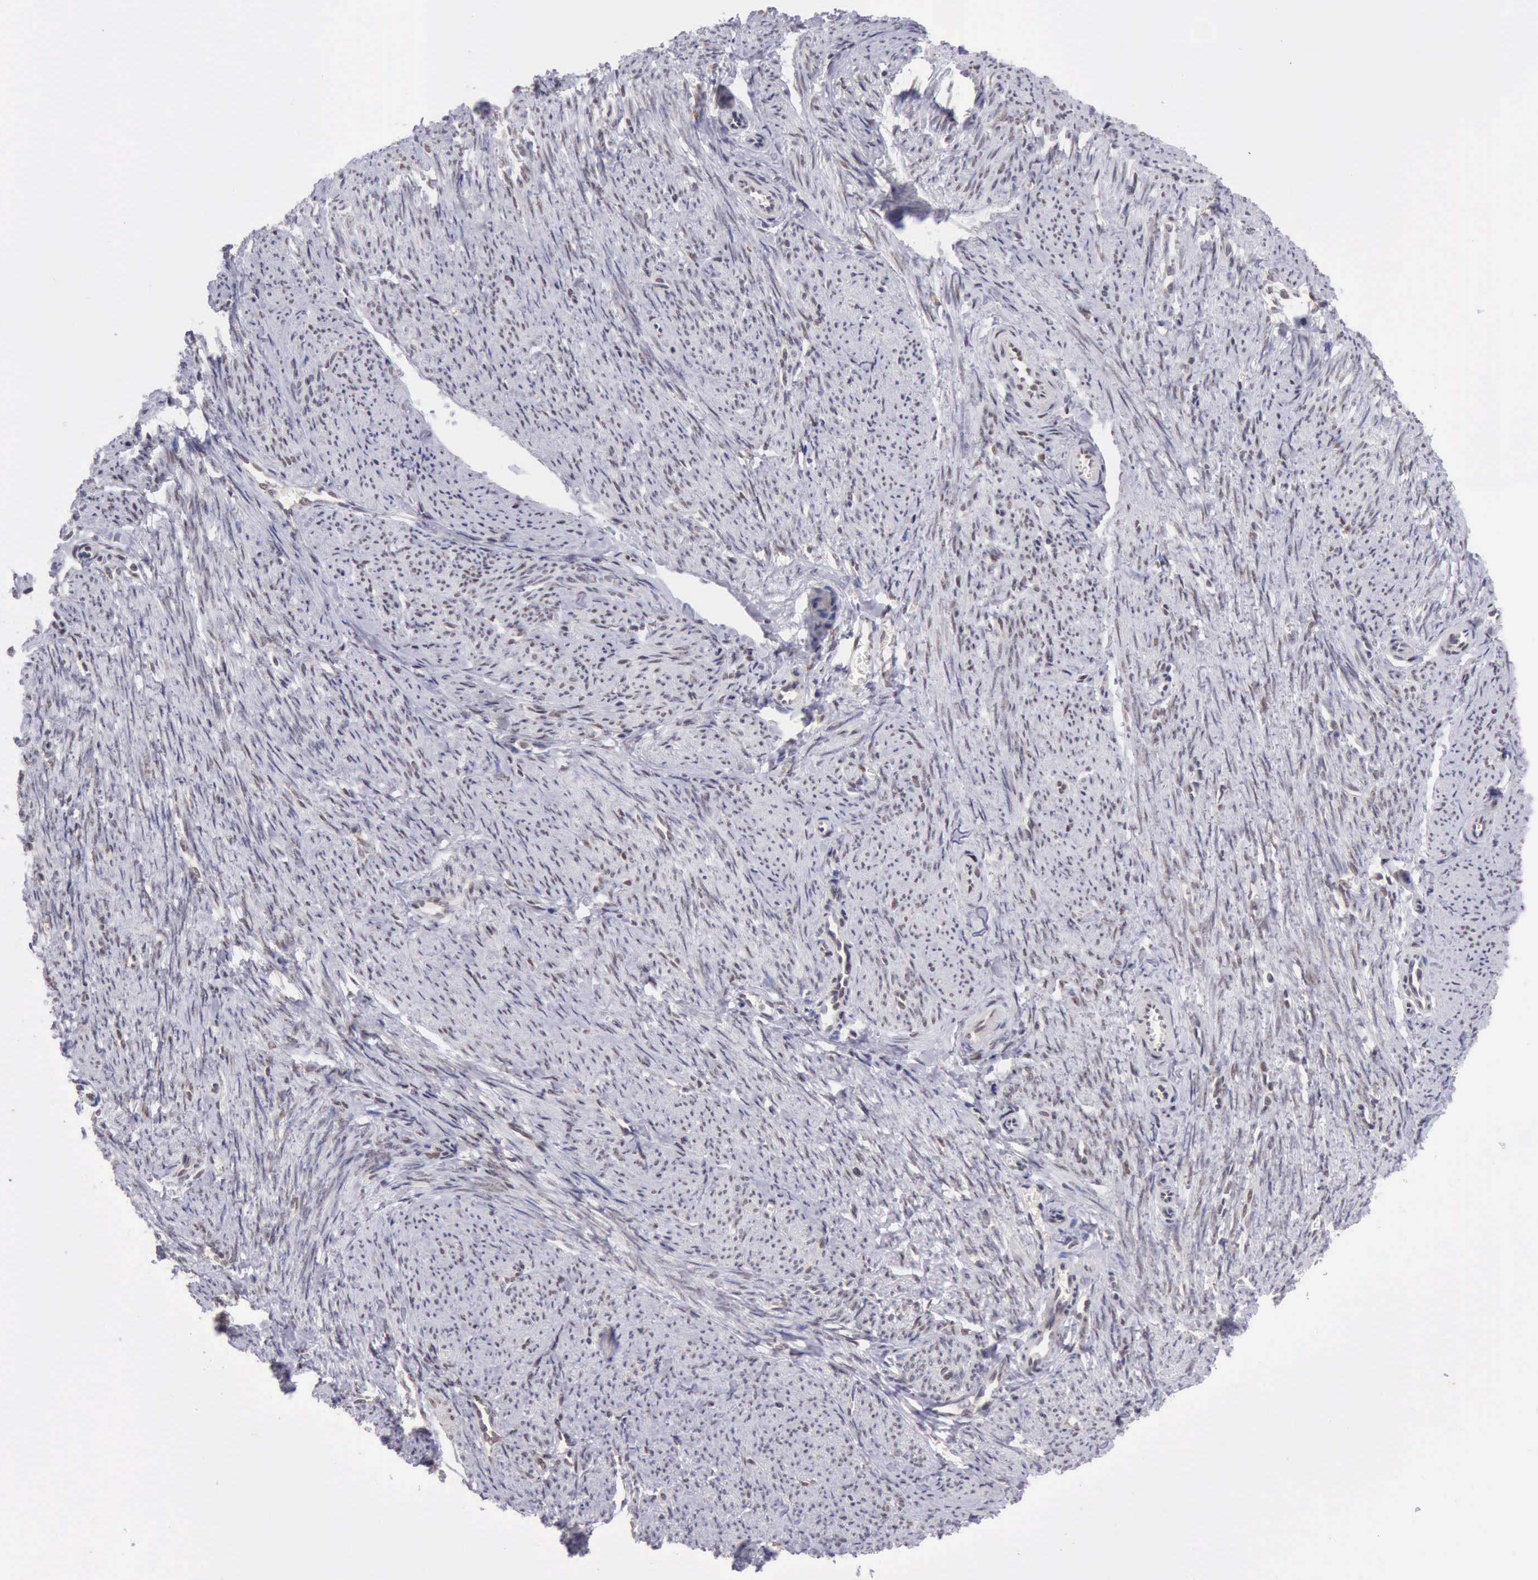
{"staining": {"intensity": "weak", "quantity": "<25%", "location": "nuclear"}, "tissue": "smooth muscle", "cell_type": "Smooth muscle cells", "image_type": "normal", "snomed": [{"axis": "morphology", "description": "Normal tissue, NOS"}, {"axis": "topography", "description": "Smooth muscle"}, {"axis": "topography", "description": "Cervix"}], "caption": "Human smooth muscle stained for a protein using immunohistochemistry (IHC) reveals no expression in smooth muscle cells.", "gene": "ERCC4", "patient": {"sex": "female", "age": 70}}